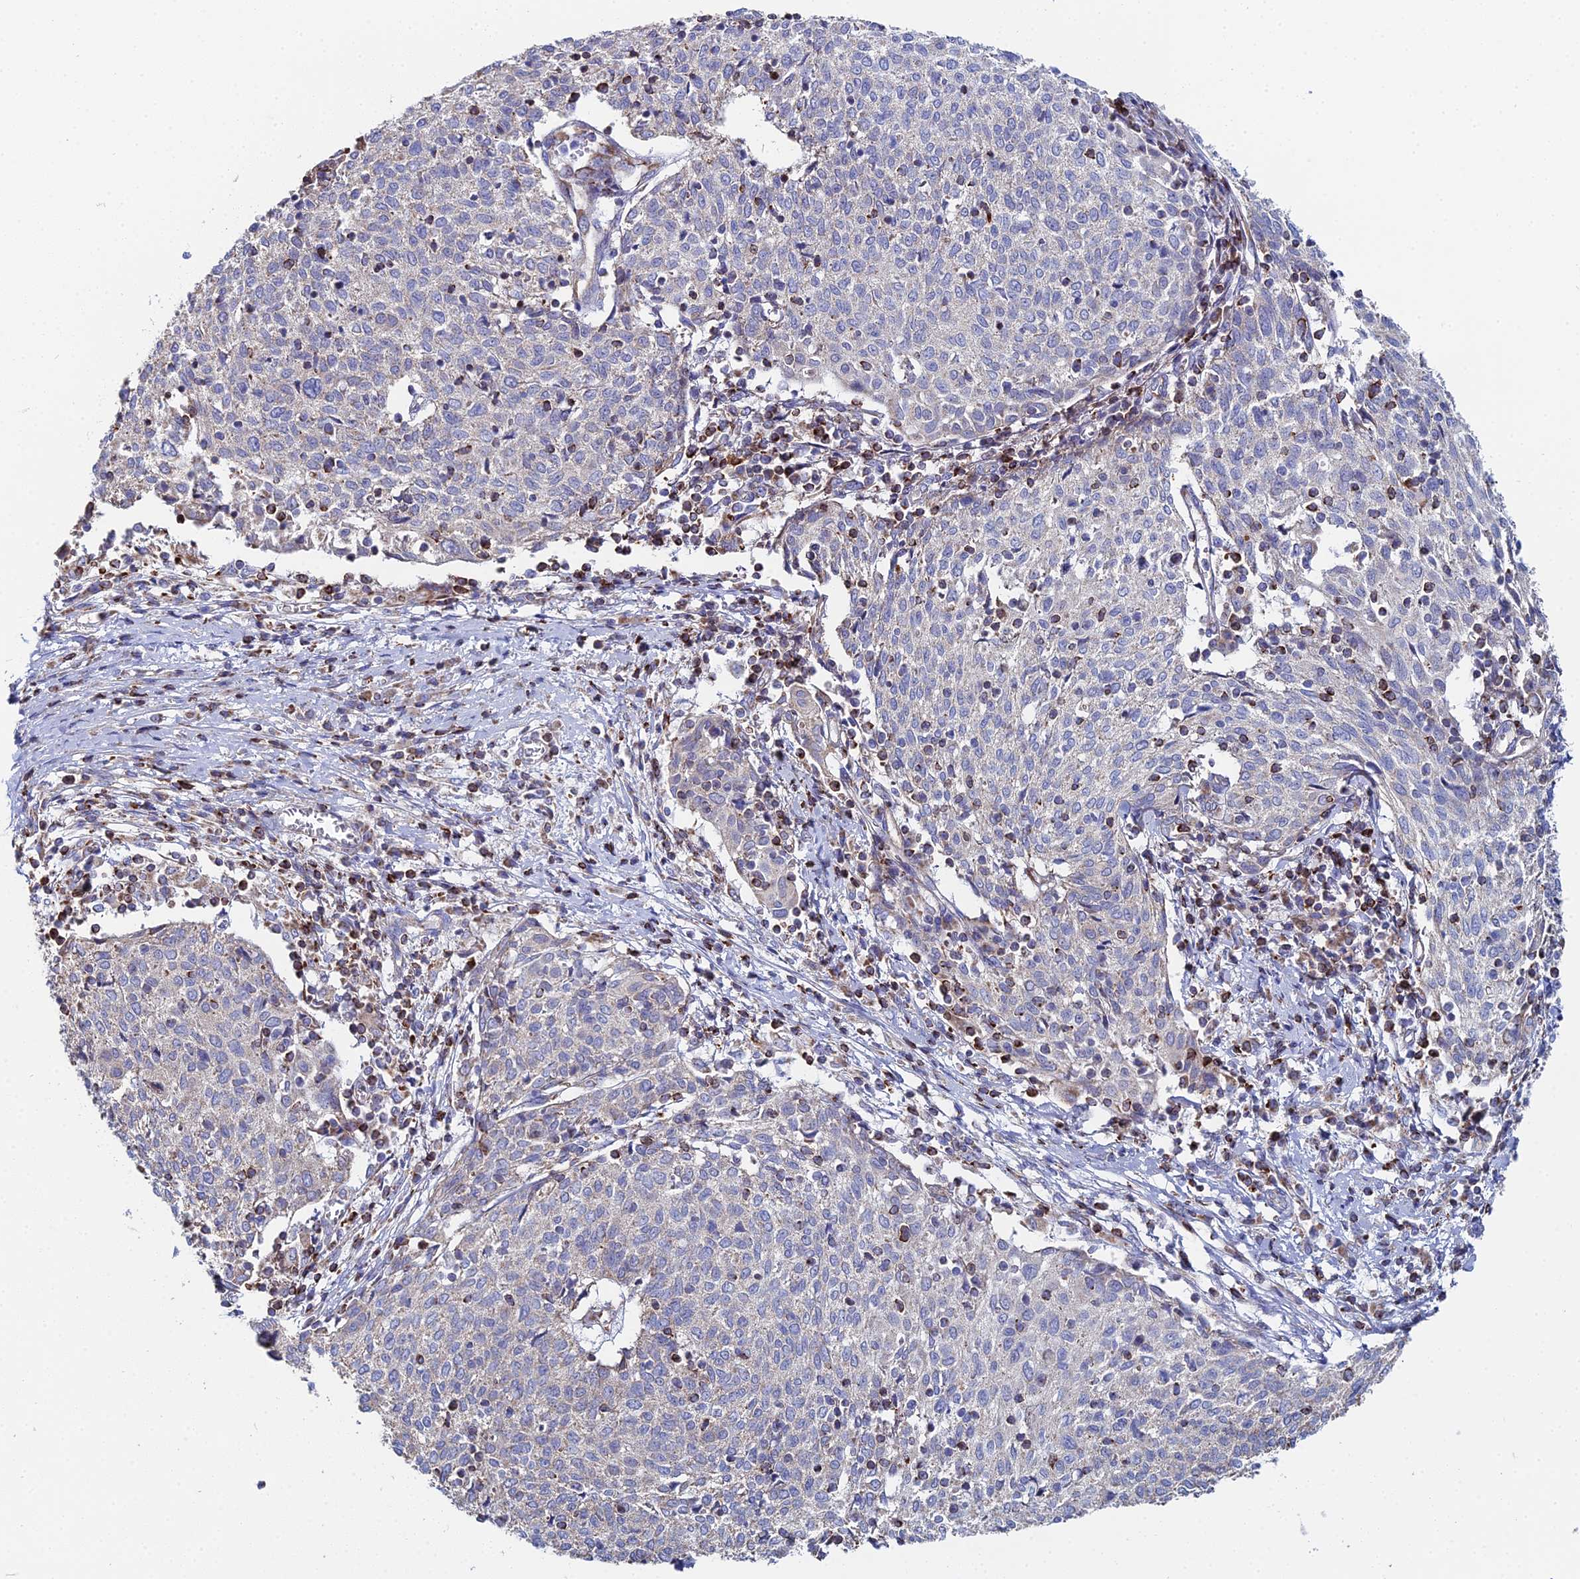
{"staining": {"intensity": "negative", "quantity": "none", "location": "none"}, "tissue": "cervical cancer", "cell_type": "Tumor cells", "image_type": "cancer", "snomed": [{"axis": "morphology", "description": "Squamous cell carcinoma, NOS"}, {"axis": "topography", "description": "Cervix"}], "caption": "Tumor cells show no significant positivity in squamous cell carcinoma (cervical). (DAB (3,3'-diaminobenzidine) immunohistochemistry visualized using brightfield microscopy, high magnification).", "gene": "SPOCK2", "patient": {"sex": "female", "age": 52}}